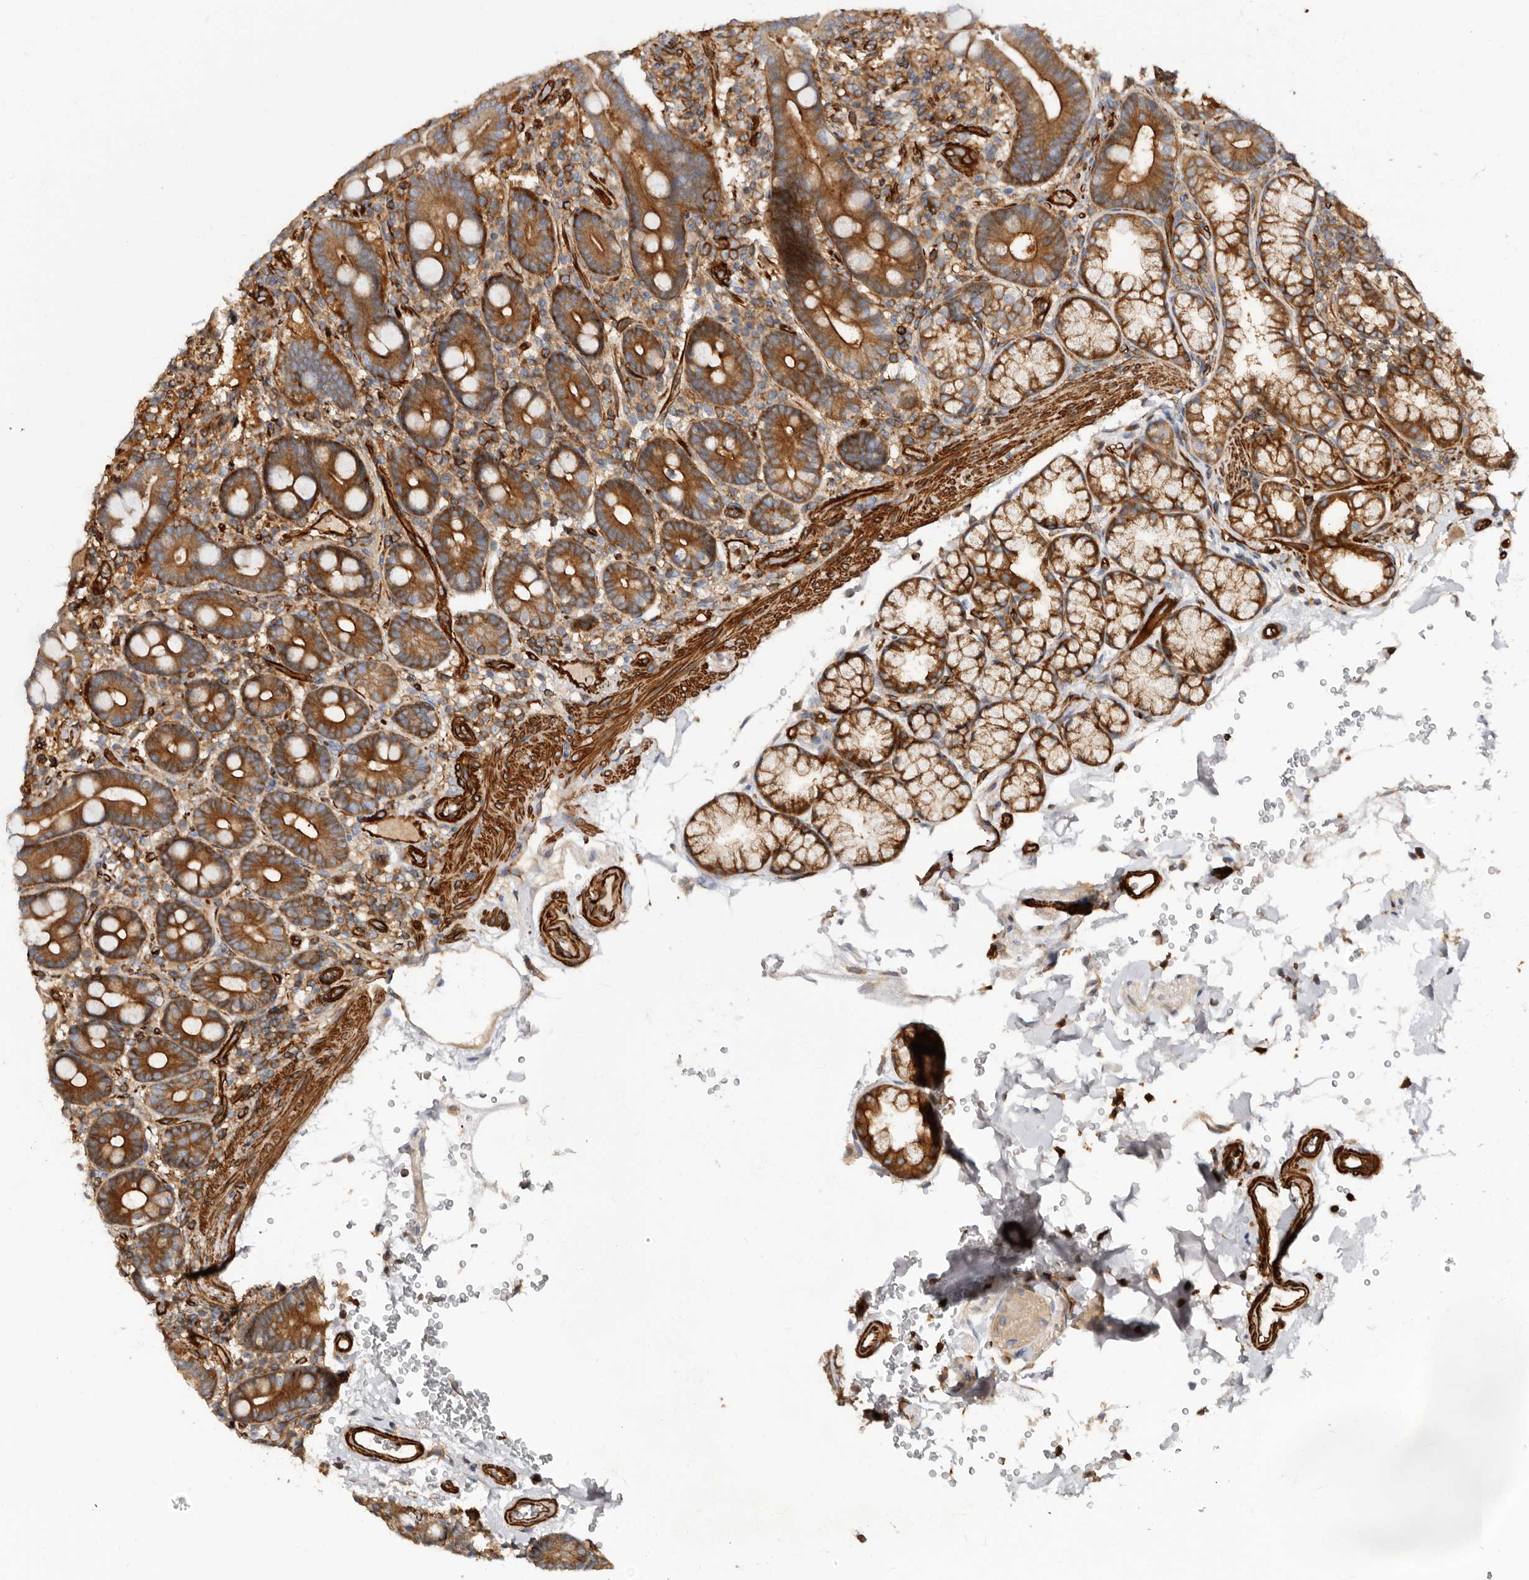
{"staining": {"intensity": "moderate", "quantity": ">75%", "location": "cytoplasmic/membranous"}, "tissue": "duodenum", "cell_type": "Glandular cells", "image_type": "normal", "snomed": [{"axis": "morphology", "description": "Normal tissue, NOS"}, {"axis": "topography", "description": "Duodenum"}], "caption": "Duodenum stained with DAB (3,3'-diaminobenzidine) immunohistochemistry (IHC) shows medium levels of moderate cytoplasmic/membranous positivity in approximately >75% of glandular cells. The protein is stained brown, and the nuclei are stained in blue (DAB IHC with brightfield microscopy, high magnification).", "gene": "TMC7", "patient": {"sex": "male", "age": 54}}